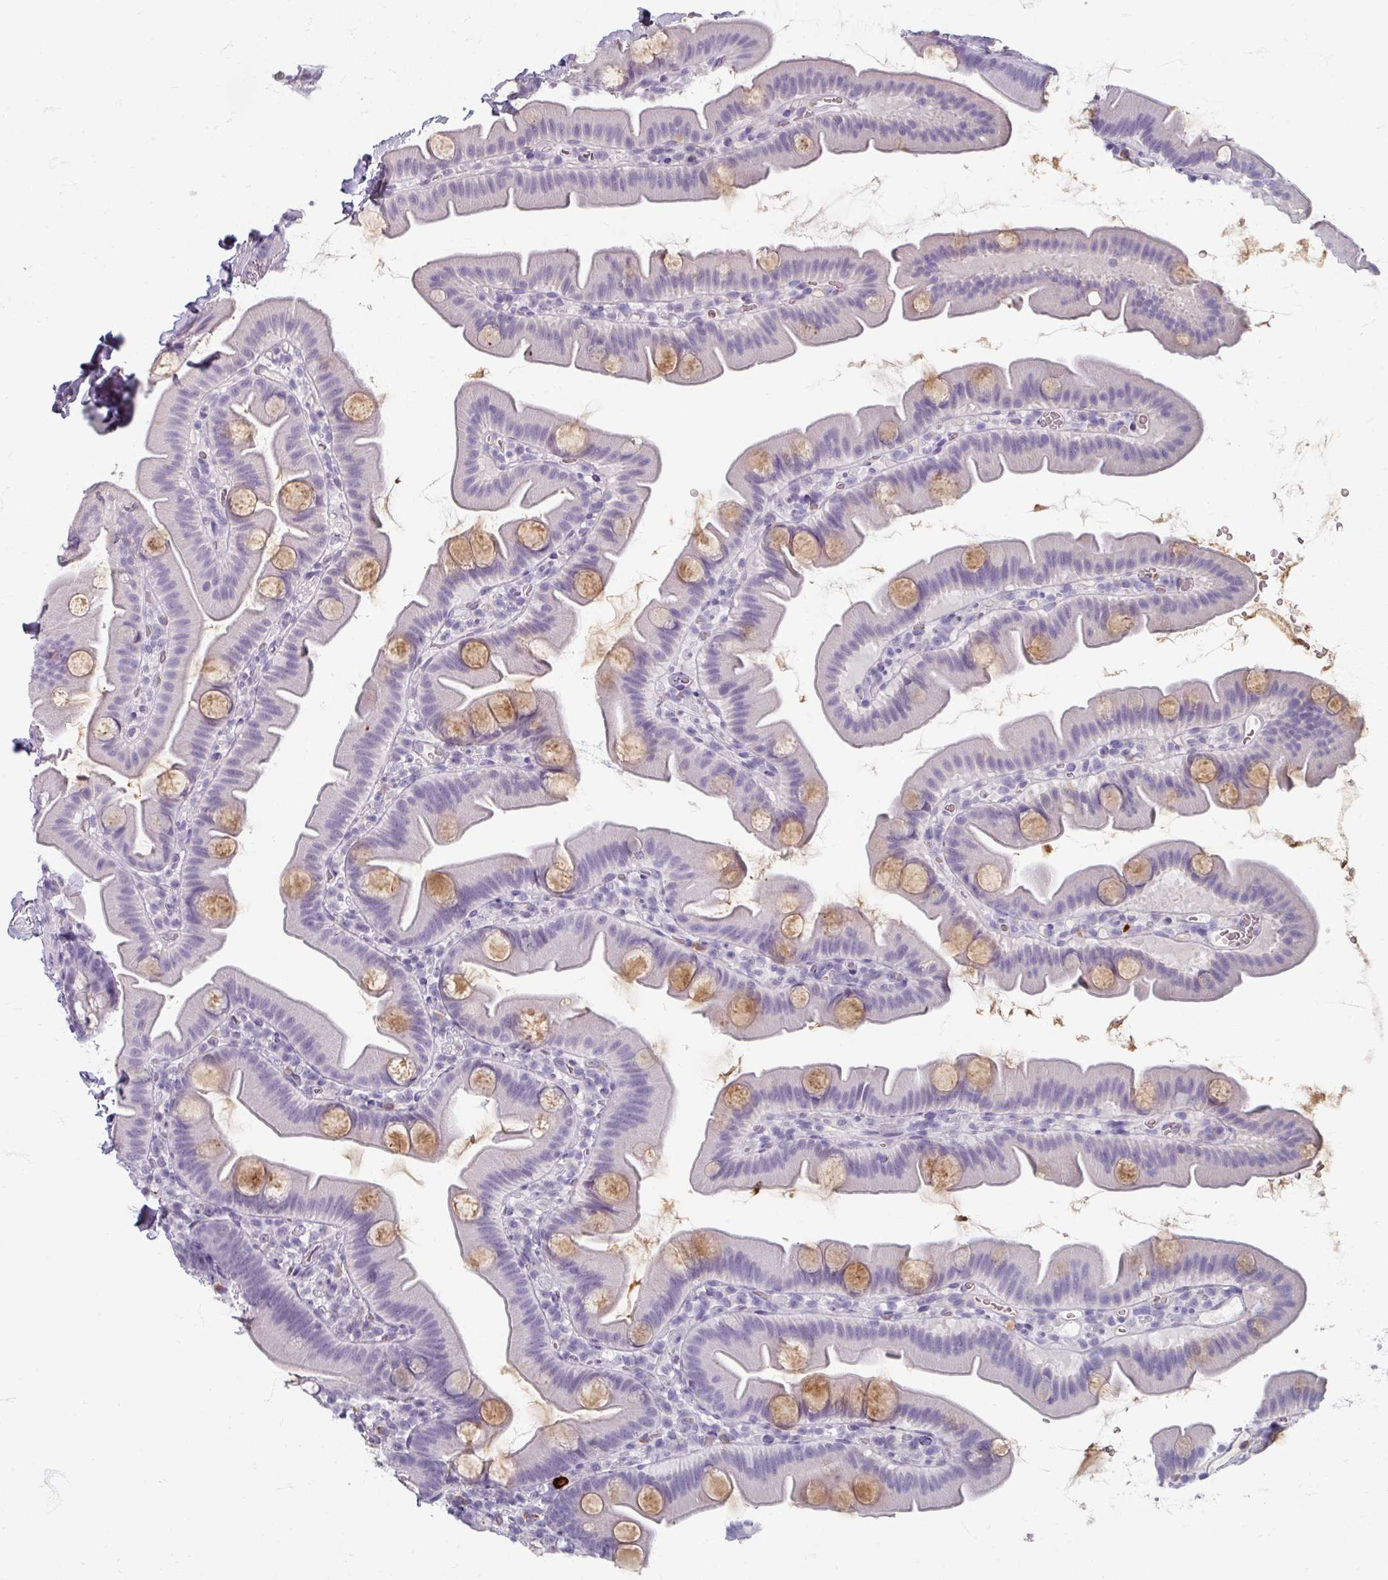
{"staining": {"intensity": "moderate", "quantity": "25%-75%", "location": "cytoplasmic/membranous"}, "tissue": "small intestine", "cell_type": "Glandular cells", "image_type": "normal", "snomed": [{"axis": "morphology", "description": "Normal tissue, NOS"}, {"axis": "topography", "description": "Small intestine"}], "caption": "Protein expression by immunohistochemistry (IHC) displays moderate cytoplasmic/membranous positivity in approximately 25%-75% of glandular cells in unremarkable small intestine.", "gene": "ZNF878", "patient": {"sex": "female", "age": 68}}